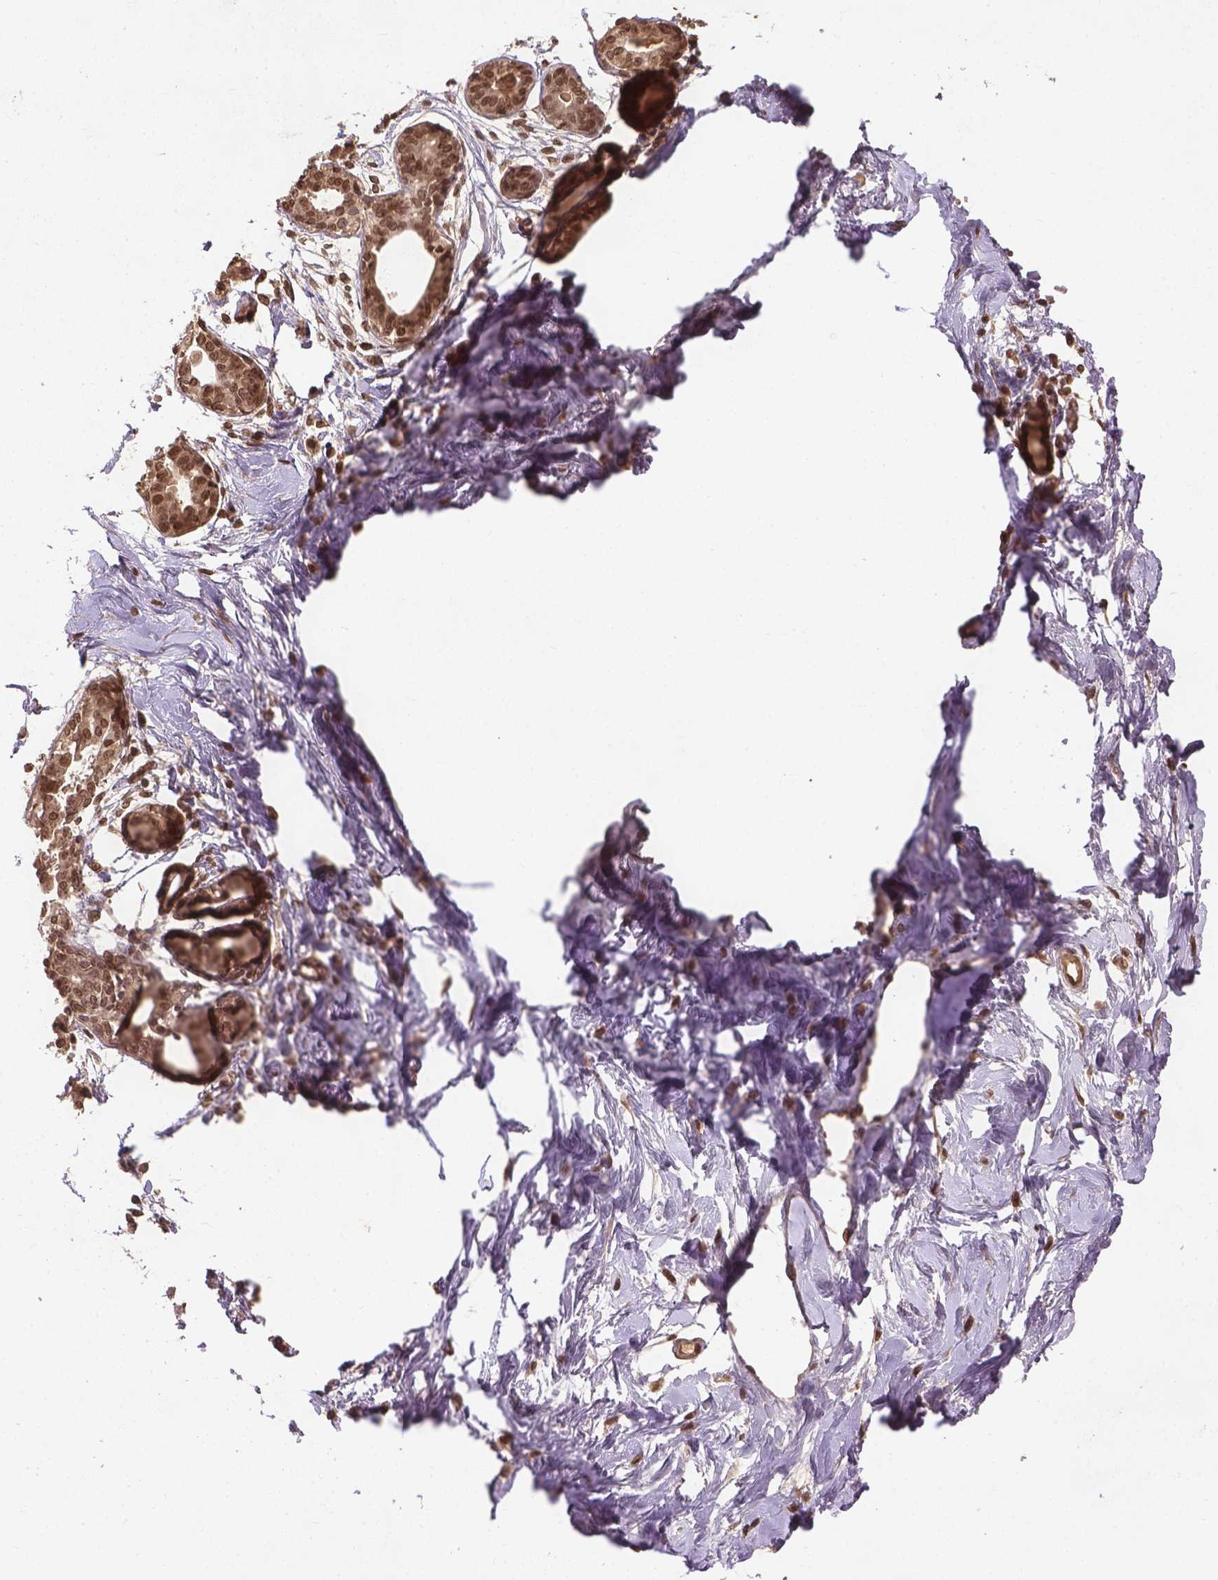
{"staining": {"intensity": "moderate", "quantity": ">75%", "location": "nuclear"}, "tissue": "breast", "cell_type": "Adipocytes", "image_type": "normal", "snomed": [{"axis": "morphology", "description": "Normal tissue, NOS"}, {"axis": "topography", "description": "Breast"}], "caption": "This histopathology image displays IHC staining of benign breast, with medium moderate nuclear positivity in about >75% of adipocytes.", "gene": "BANF1", "patient": {"sex": "female", "age": 45}}